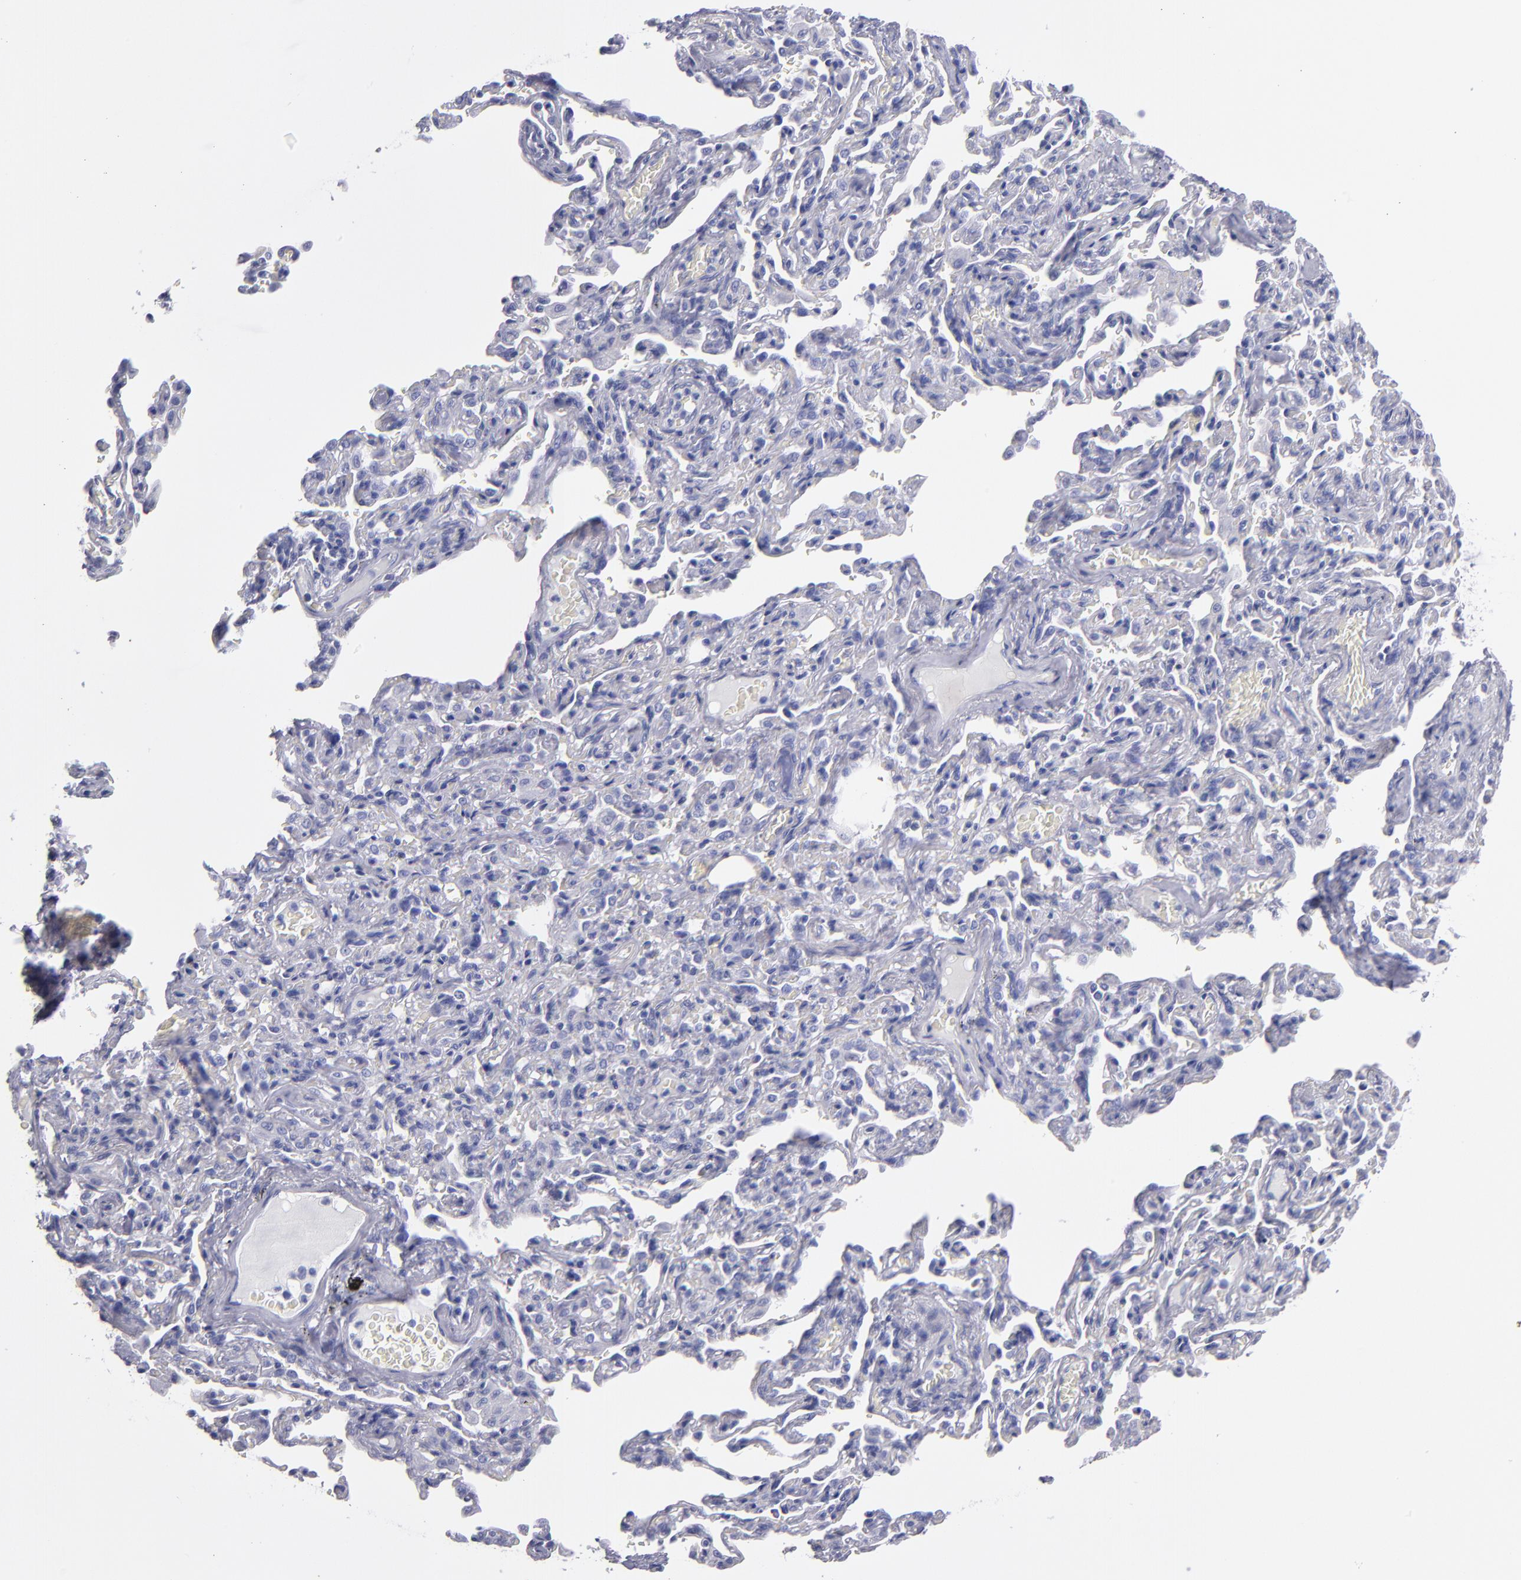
{"staining": {"intensity": "negative", "quantity": "none", "location": "none"}, "tissue": "bronchus", "cell_type": "Respiratory epithelial cells", "image_type": "normal", "snomed": [{"axis": "morphology", "description": "Normal tissue, NOS"}, {"axis": "topography", "description": "Lung"}], "caption": "Respiratory epithelial cells are negative for protein expression in unremarkable human bronchus. (IHC, brightfield microscopy, high magnification).", "gene": "MB", "patient": {"sex": "male", "age": 64}}